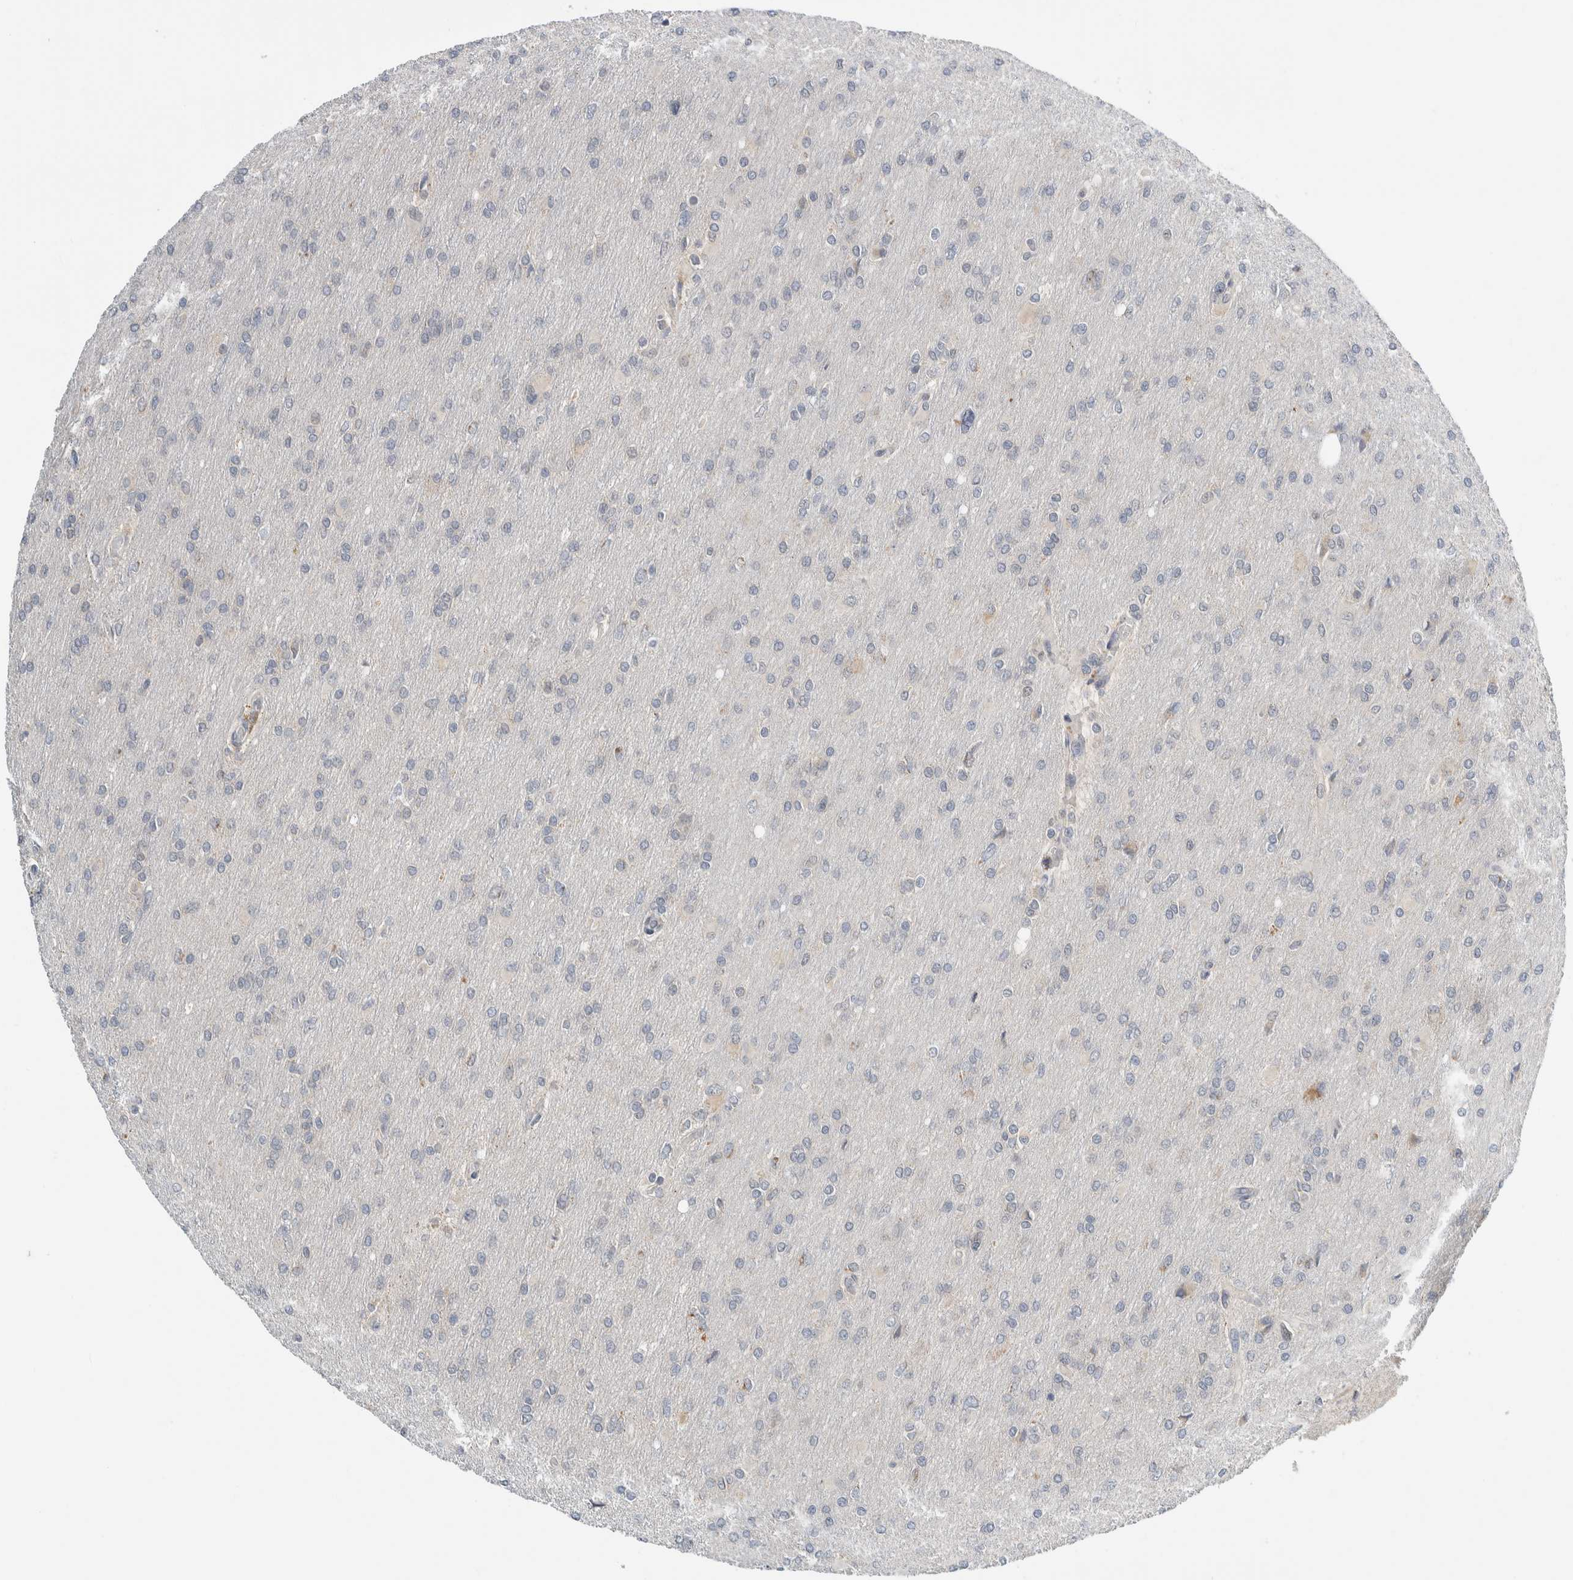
{"staining": {"intensity": "negative", "quantity": "none", "location": "none"}, "tissue": "glioma", "cell_type": "Tumor cells", "image_type": "cancer", "snomed": [{"axis": "morphology", "description": "Glioma, malignant, High grade"}, {"axis": "topography", "description": "Cerebral cortex"}], "caption": "The photomicrograph shows no significant positivity in tumor cells of glioma. (DAB IHC visualized using brightfield microscopy, high magnification).", "gene": "SHPK", "patient": {"sex": "female", "age": 36}}